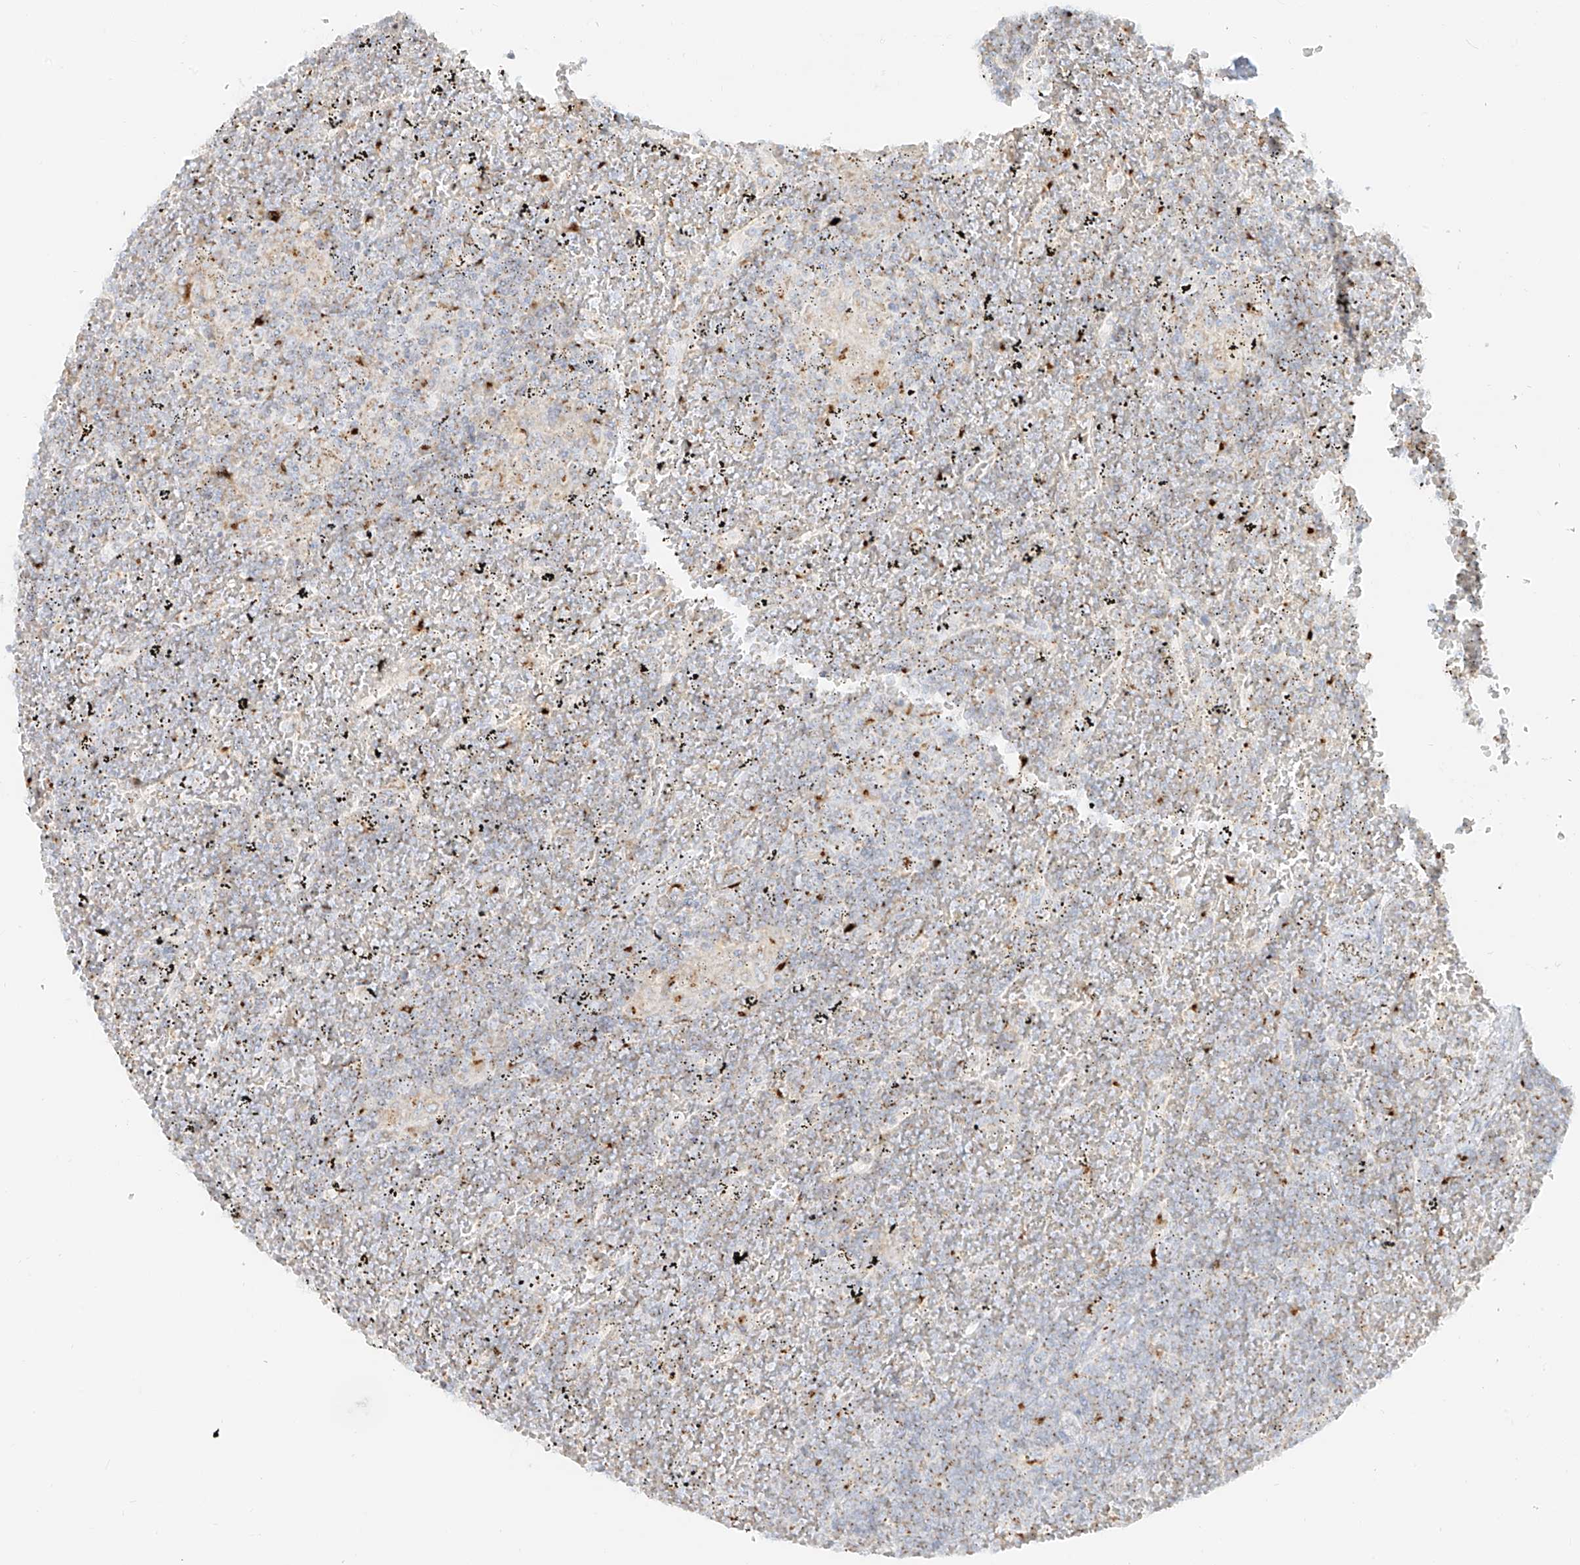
{"staining": {"intensity": "negative", "quantity": "none", "location": "none"}, "tissue": "lymphoma", "cell_type": "Tumor cells", "image_type": "cancer", "snomed": [{"axis": "morphology", "description": "Malignant lymphoma, non-Hodgkin's type, Low grade"}, {"axis": "topography", "description": "Spleen"}], "caption": "Human malignant lymphoma, non-Hodgkin's type (low-grade) stained for a protein using immunohistochemistry (IHC) shows no staining in tumor cells.", "gene": "TMEM87B", "patient": {"sex": "female", "age": 19}}